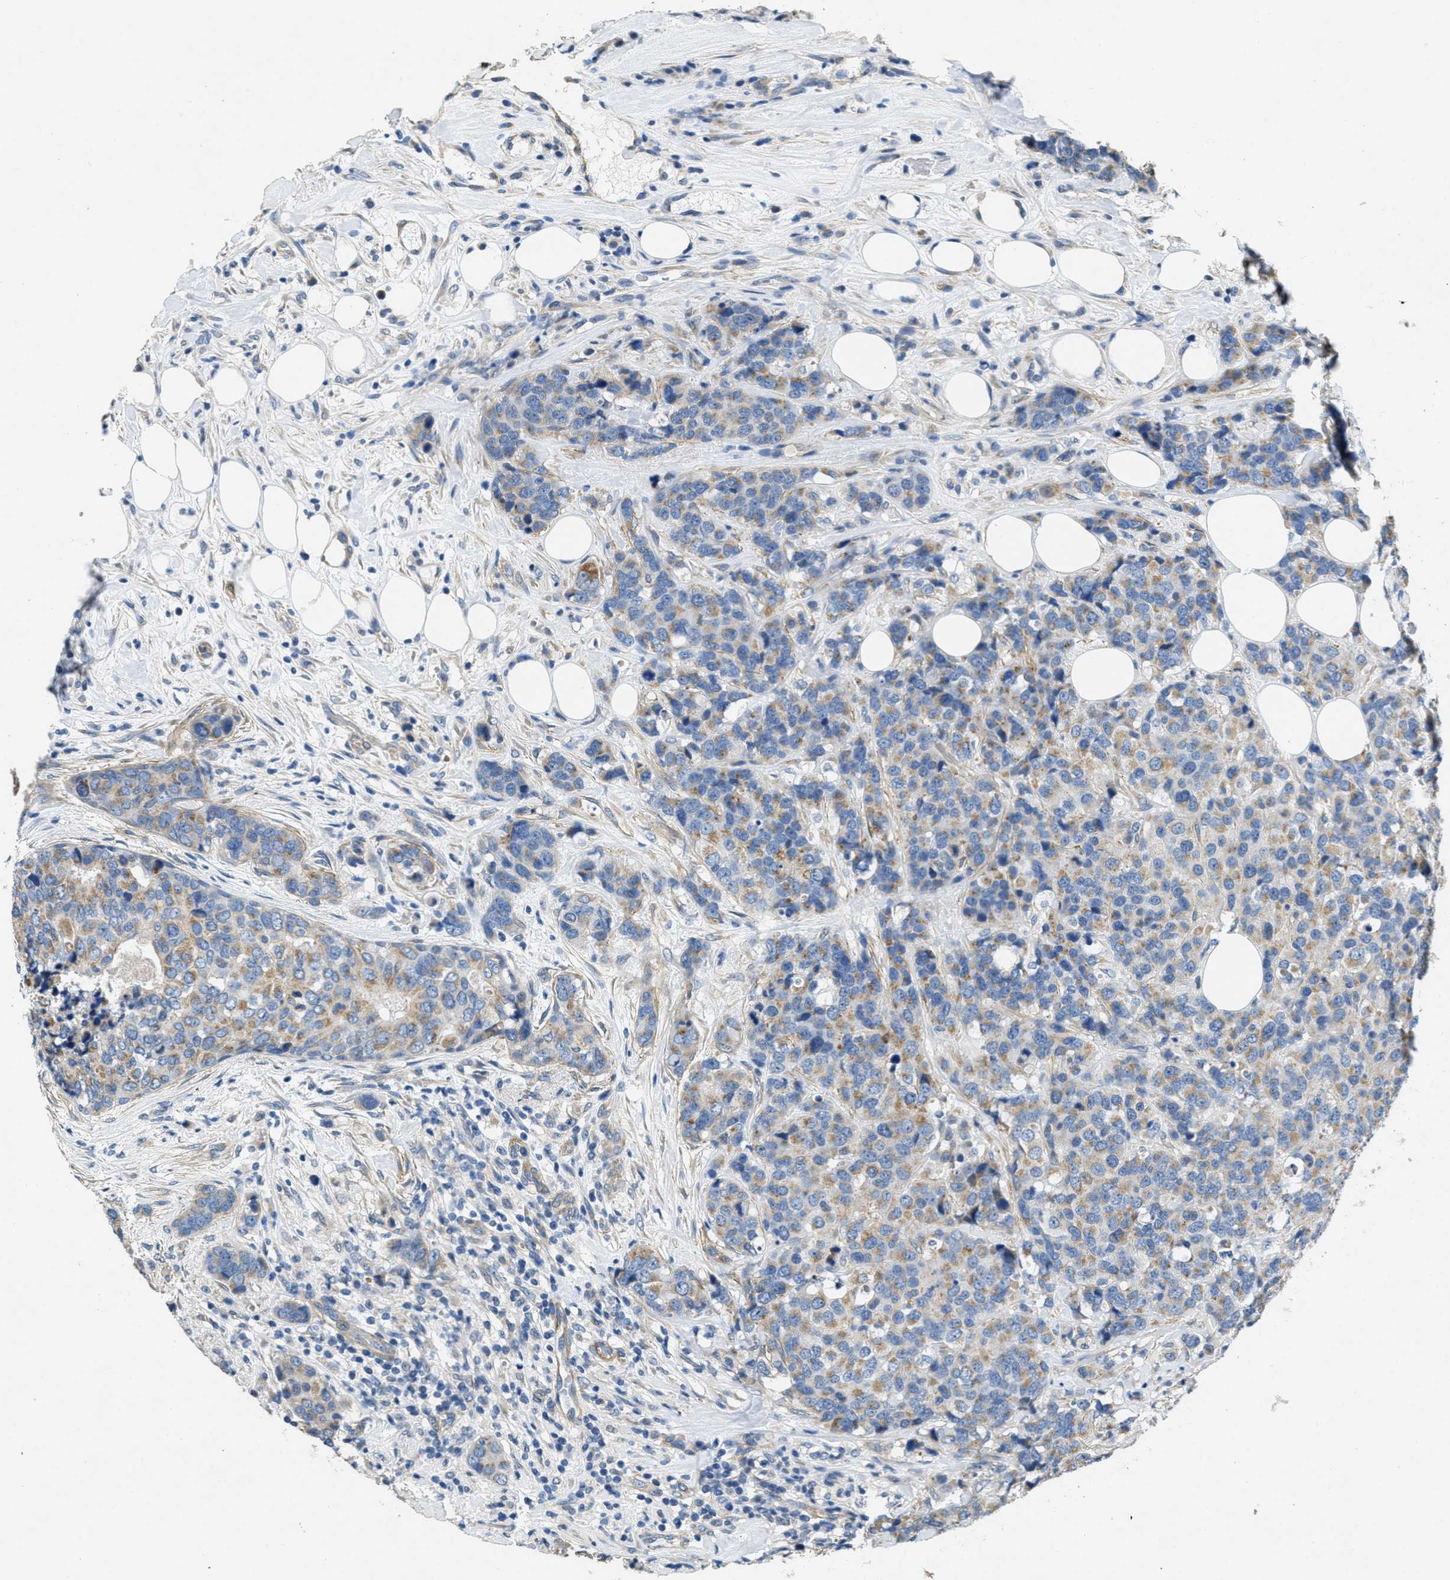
{"staining": {"intensity": "weak", "quantity": "25%-75%", "location": "cytoplasmic/membranous"}, "tissue": "breast cancer", "cell_type": "Tumor cells", "image_type": "cancer", "snomed": [{"axis": "morphology", "description": "Lobular carcinoma"}, {"axis": "topography", "description": "Breast"}], "caption": "Immunohistochemical staining of lobular carcinoma (breast) displays low levels of weak cytoplasmic/membranous protein staining in approximately 25%-75% of tumor cells.", "gene": "TOMM70", "patient": {"sex": "female", "age": 59}}